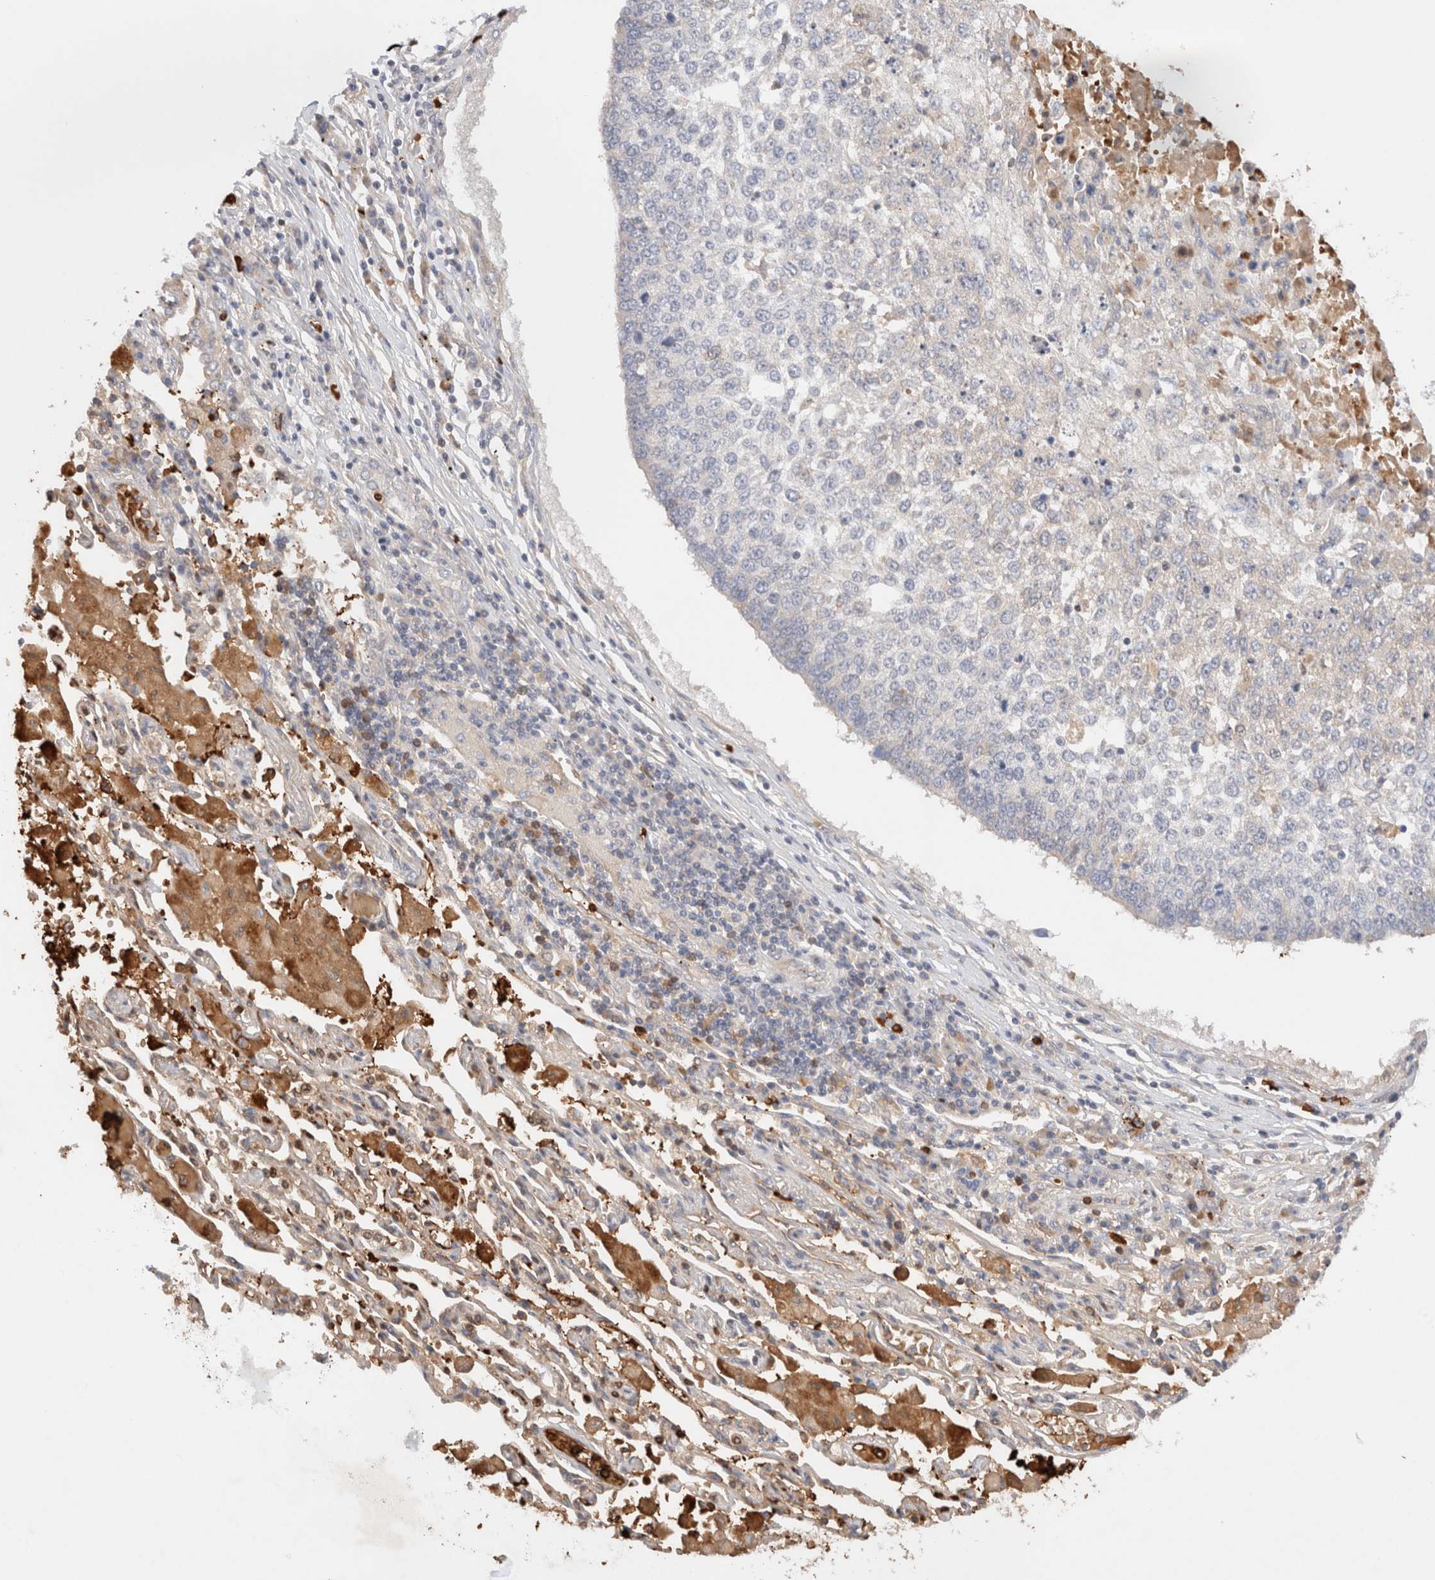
{"staining": {"intensity": "weak", "quantity": "<25%", "location": "cytoplasmic/membranous"}, "tissue": "lung cancer", "cell_type": "Tumor cells", "image_type": "cancer", "snomed": [{"axis": "morphology", "description": "Normal tissue, NOS"}, {"axis": "morphology", "description": "Squamous cell carcinoma, NOS"}, {"axis": "topography", "description": "Cartilage tissue"}, {"axis": "topography", "description": "Bronchus"}, {"axis": "topography", "description": "Lung"}, {"axis": "topography", "description": "Peripheral nerve tissue"}], "caption": "A high-resolution histopathology image shows immunohistochemistry (IHC) staining of lung squamous cell carcinoma, which exhibits no significant expression in tumor cells.", "gene": "MST1", "patient": {"sex": "female", "age": 49}}